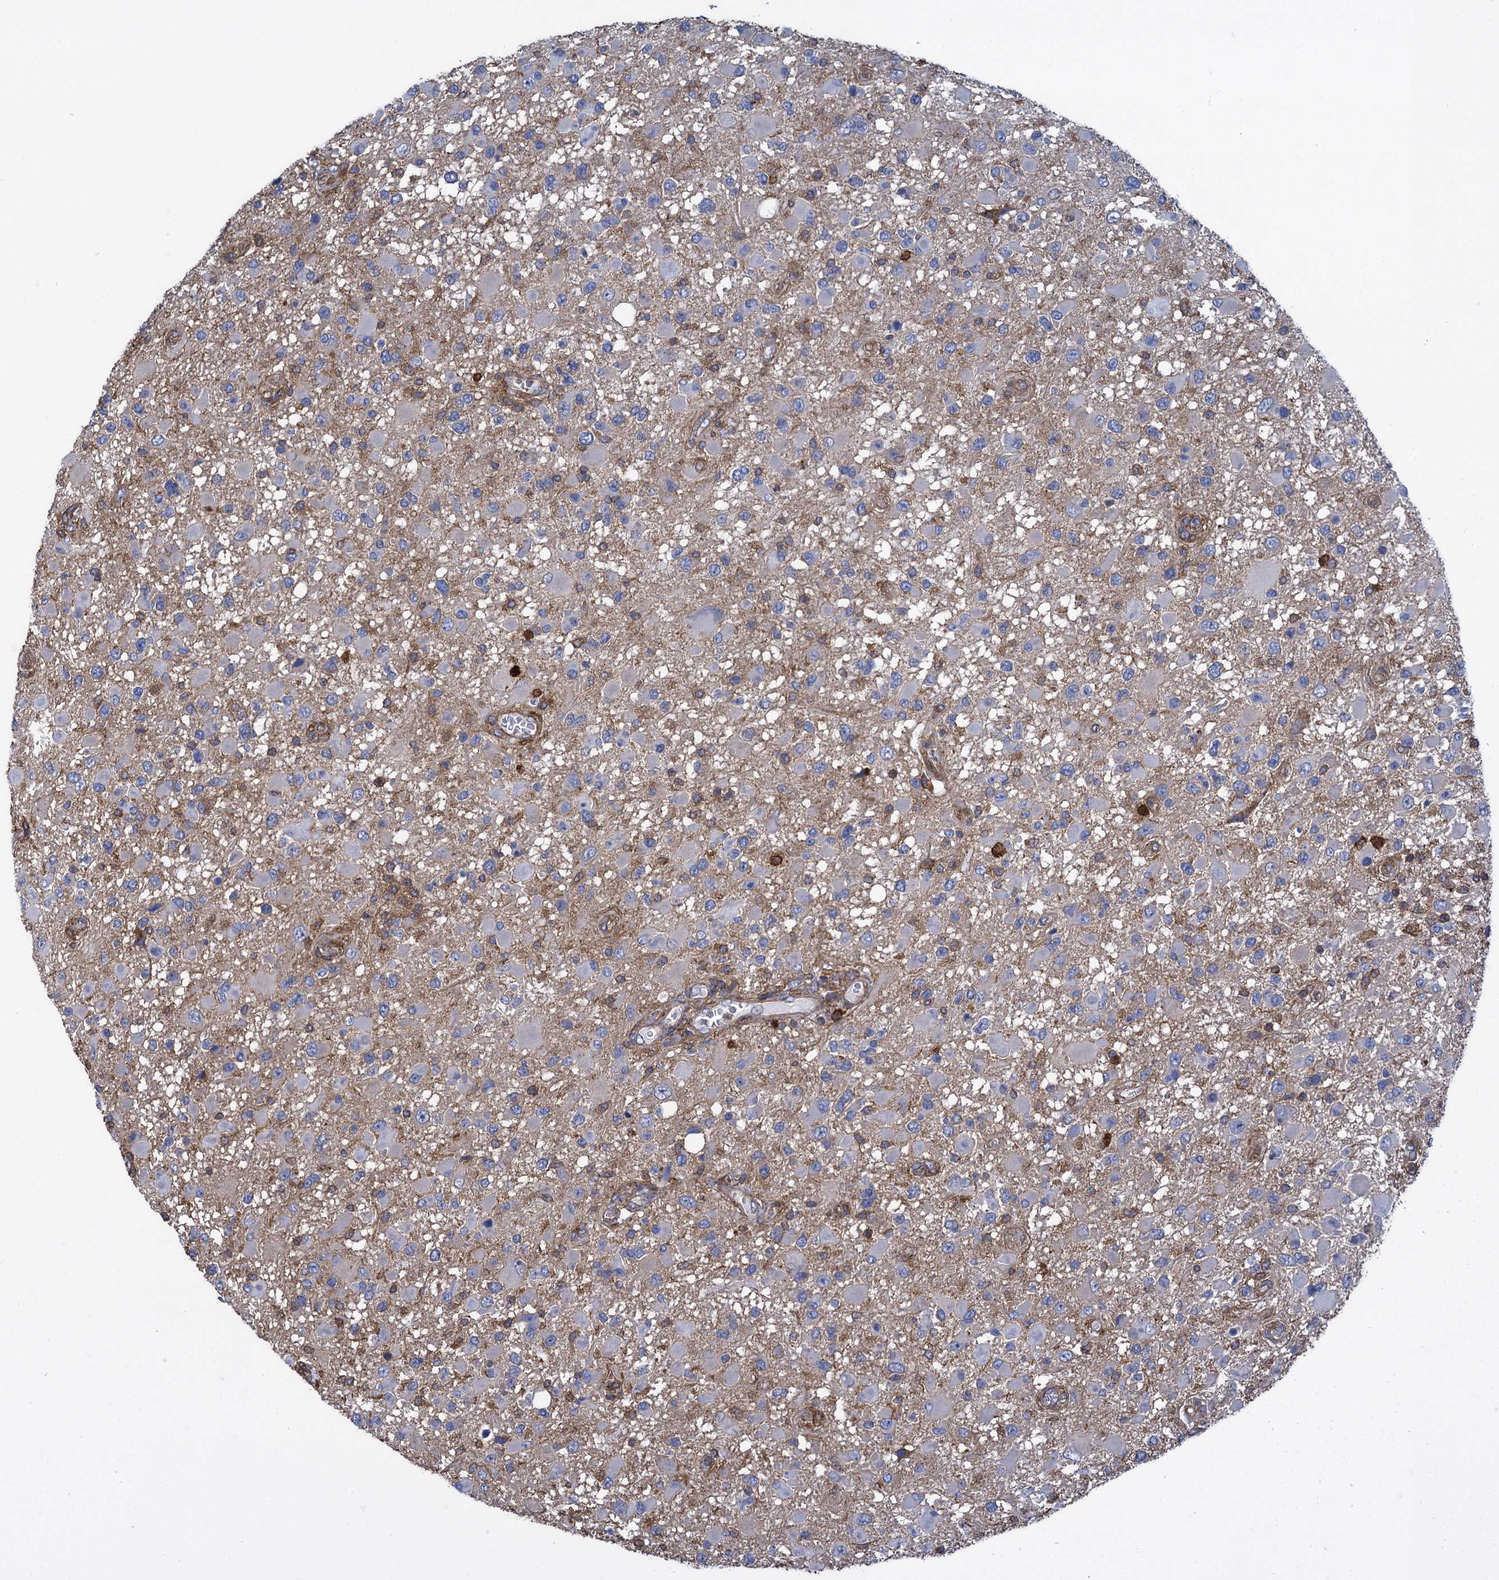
{"staining": {"intensity": "negative", "quantity": "none", "location": "none"}, "tissue": "glioma", "cell_type": "Tumor cells", "image_type": "cancer", "snomed": [{"axis": "morphology", "description": "Glioma, malignant, High grade"}, {"axis": "topography", "description": "Brain"}], "caption": "A photomicrograph of glioma stained for a protein reveals no brown staining in tumor cells.", "gene": "PROSER2", "patient": {"sex": "male", "age": 53}}